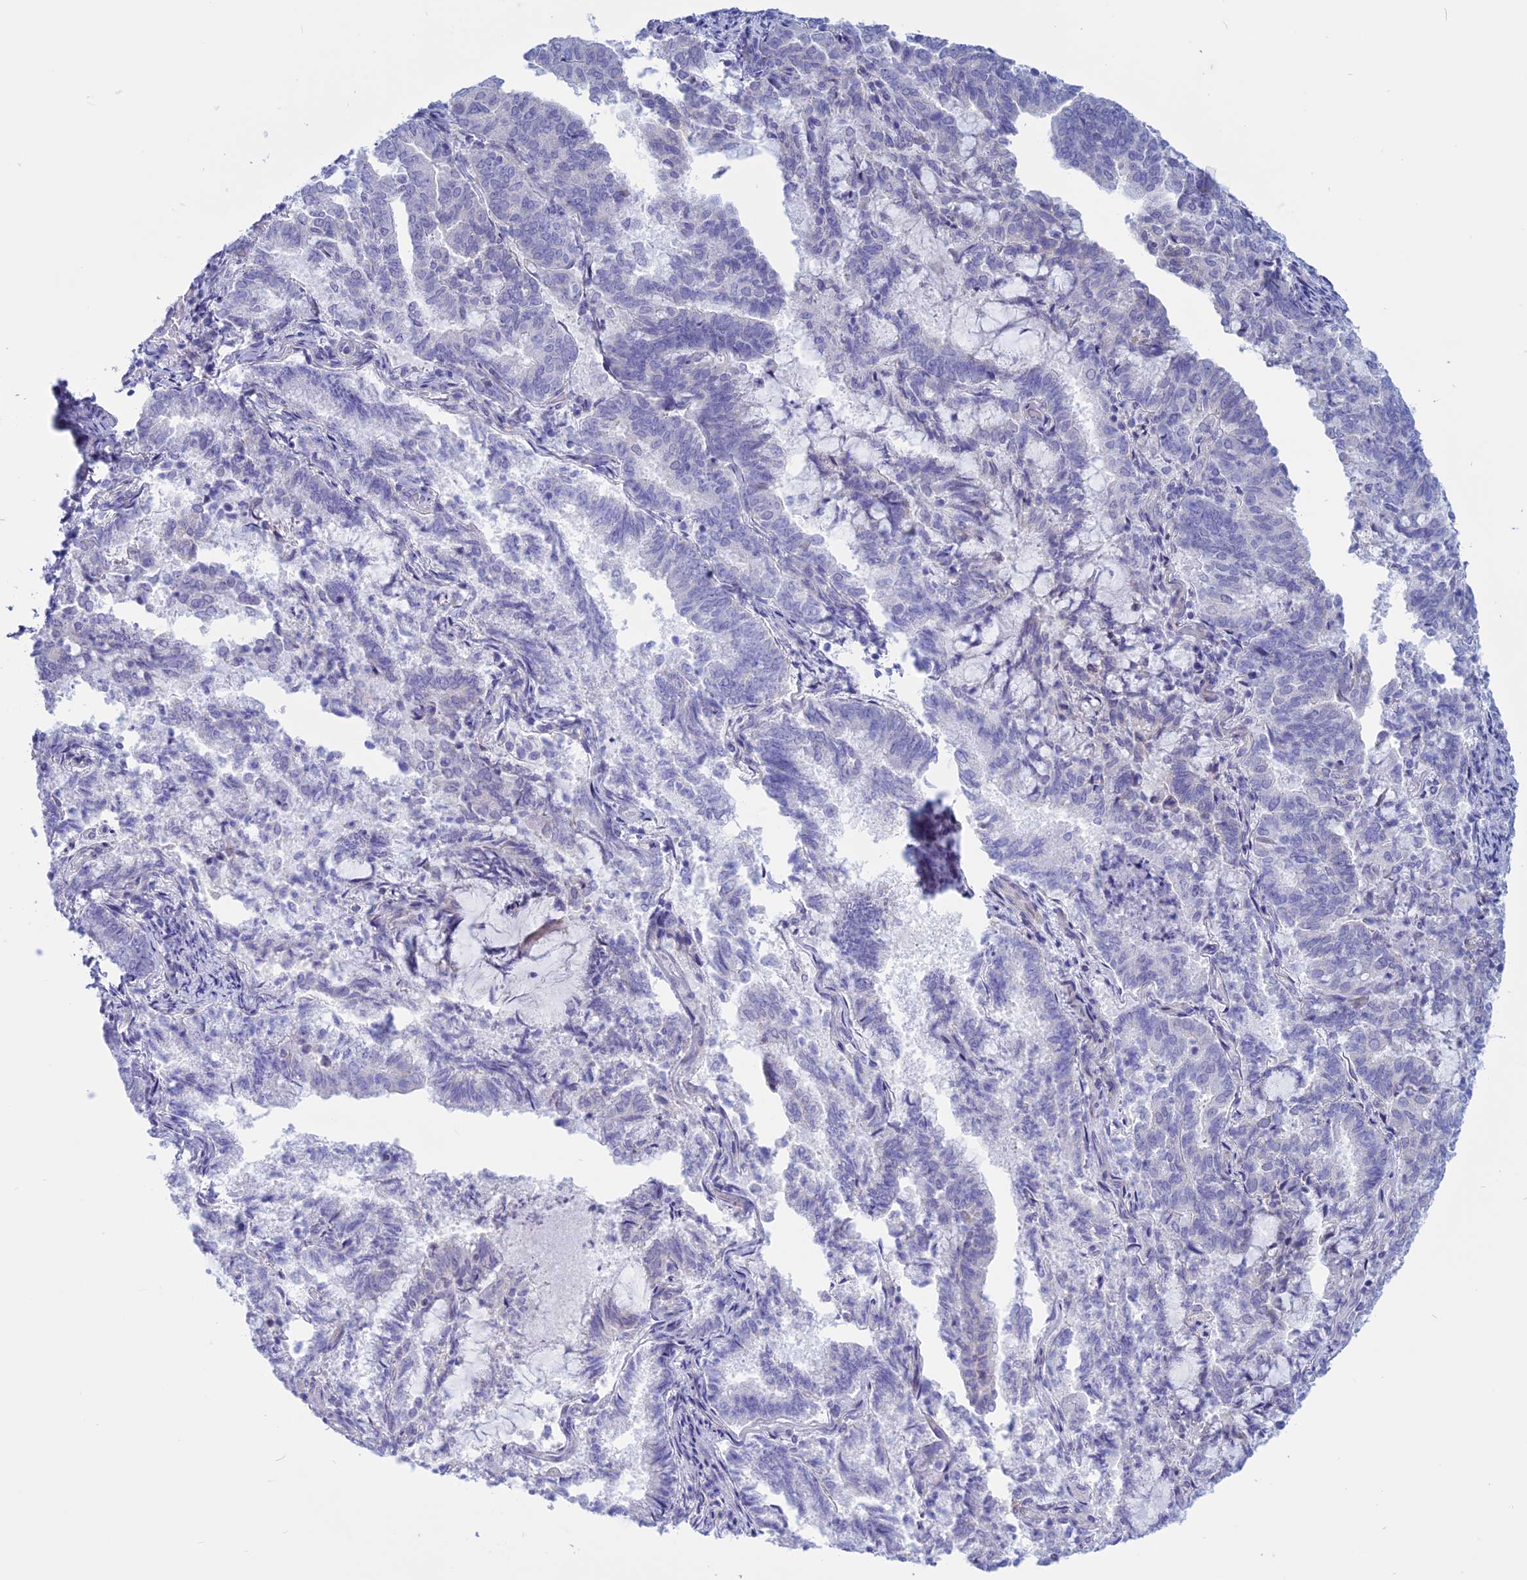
{"staining": {"intensity": "negative", "quantity": "none", "location": "none"}, "tissue": "endometrial cancer", "cell_type": "Tumor cells", "image_type": "cancer", "snomed": [{"axis": "morphology", "description": "Adenocarcinoma, NOS"}, {"axis": "topography", "description": "Endometrium"}], "caption": "Tumor cells show no significant staining in endometrial cancer (adenocarcinoma).", "gene": "SPHKAP", "patient": {"sex": "female", "age": 80}}